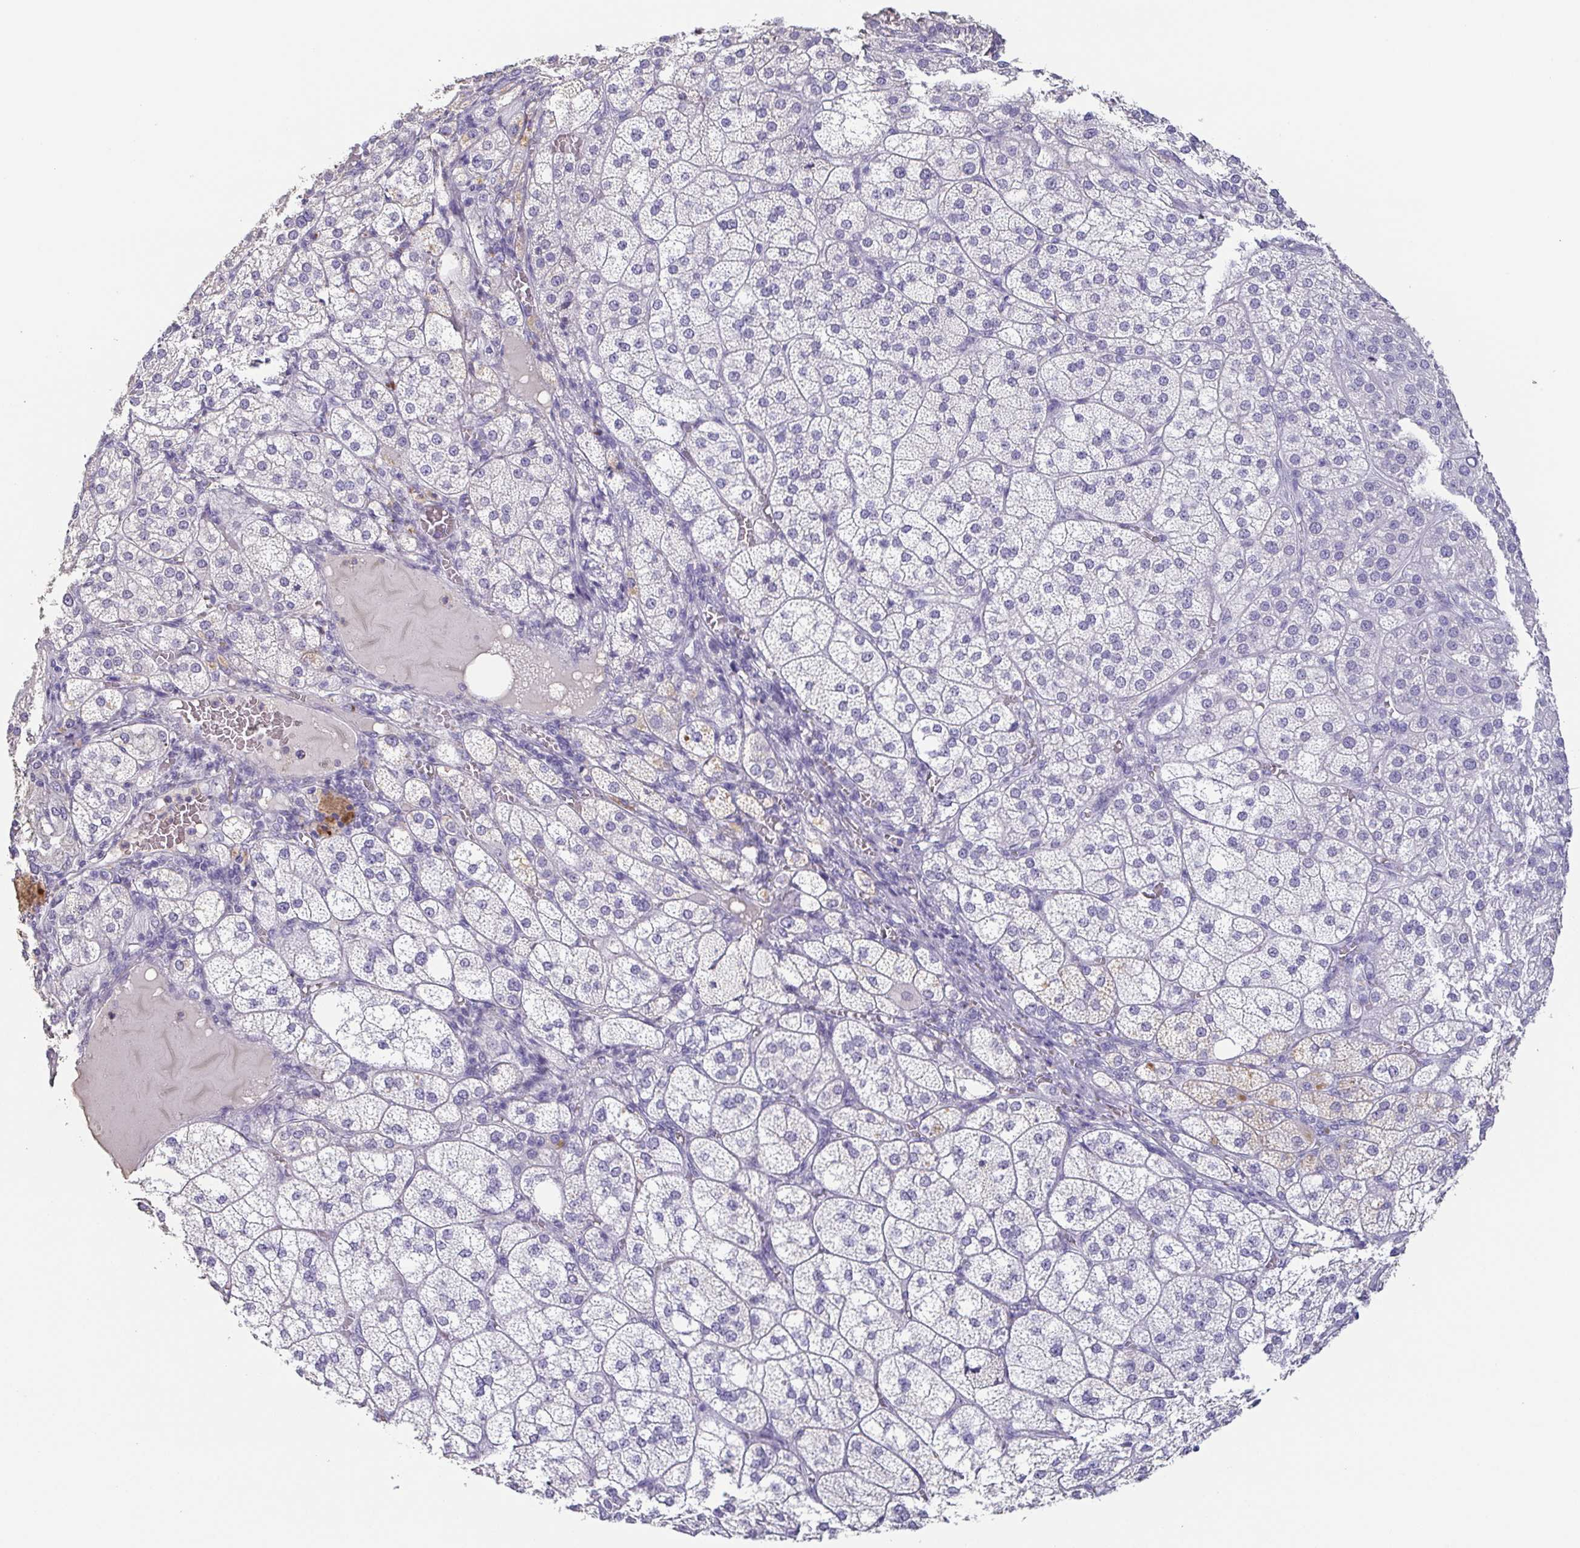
{"staining": {"intensity": "negative", "quantity": "none", "location": "none"}, "tissue": "adrenal gland", "cell_type": "Glandular cells", "image_type": "normal", "snomed": [{"axis": "morphology", "description": "Normal tissue, NOS"}, {"axis": "topography", "description": "Adrenal gland"}], "caption": "This histopathology image is of unremarkable adrenal gland stained with immunohistochemistry to label a protein in brown with the nuclei are counter-stained blue. There is no staining in glandular cells.", "gene": "BPIFA2", "patient": {"sex": "female", "age": 60}}